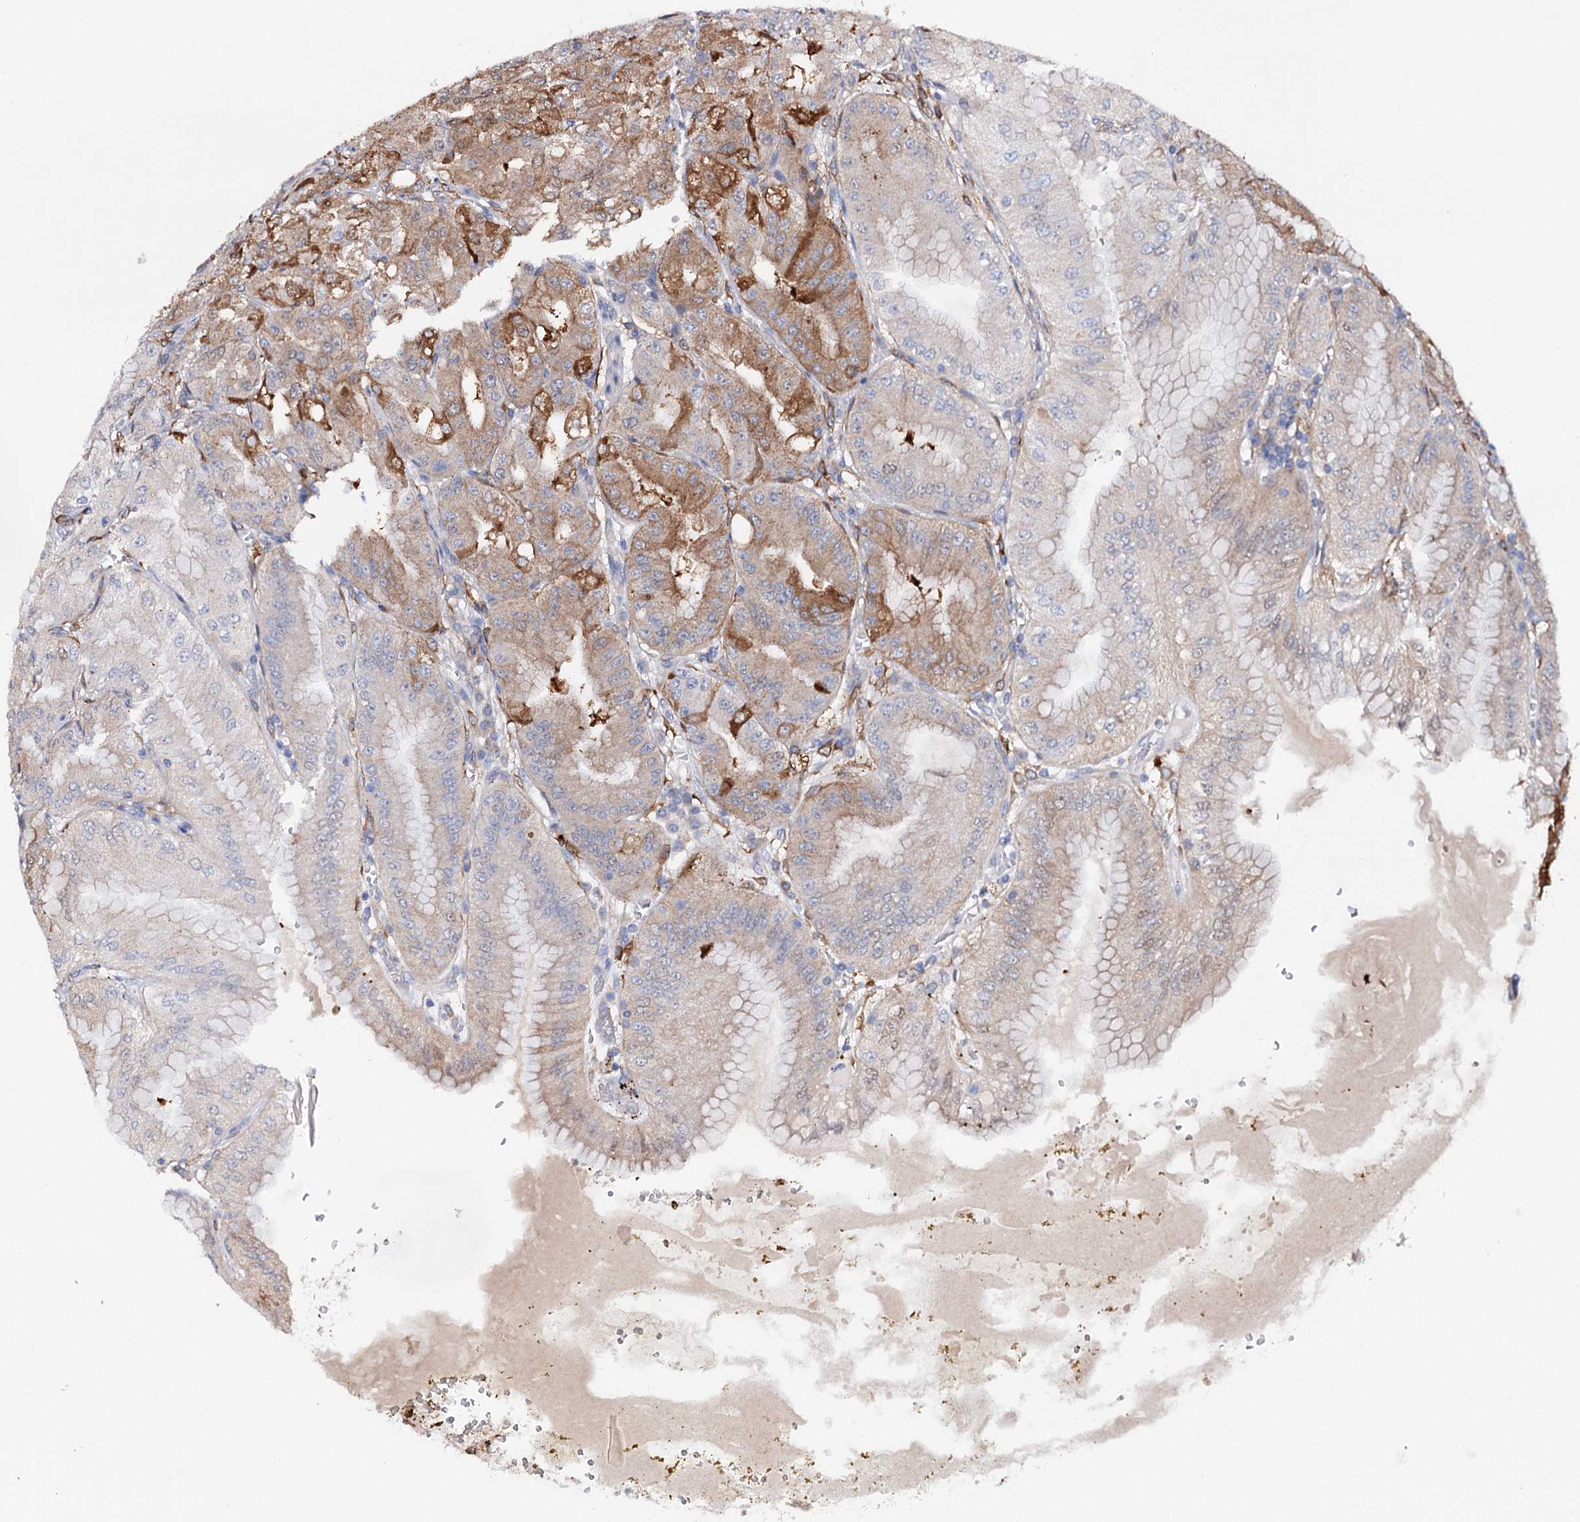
{"staining": {"intensity": "strong", "quantity": "25%-75%", "location": "cytoplasmic/membranous"}, "tissue": "stomach", "cell_type": "Glandular cells", "image_type": "normal", "snomed": [{"axis": "morphology", "description": "Normal tissue, NOS"}, {"axis": "topography", "description": "Stomach, upper"}, {"axis": "topography", "description": "Stomach, lower"}], "caption": "A high-resolution micrograph shows immunohistochemistry staining of benign stomach, which shows strong cytoplasmic/membranous positivity in approximately 25%-75% of glandular cells. (DAB = brown stain, brightfield microscopy at high magnification).", "gene": "CFAP46", "patient": {"sex": "male", "age": 71}}